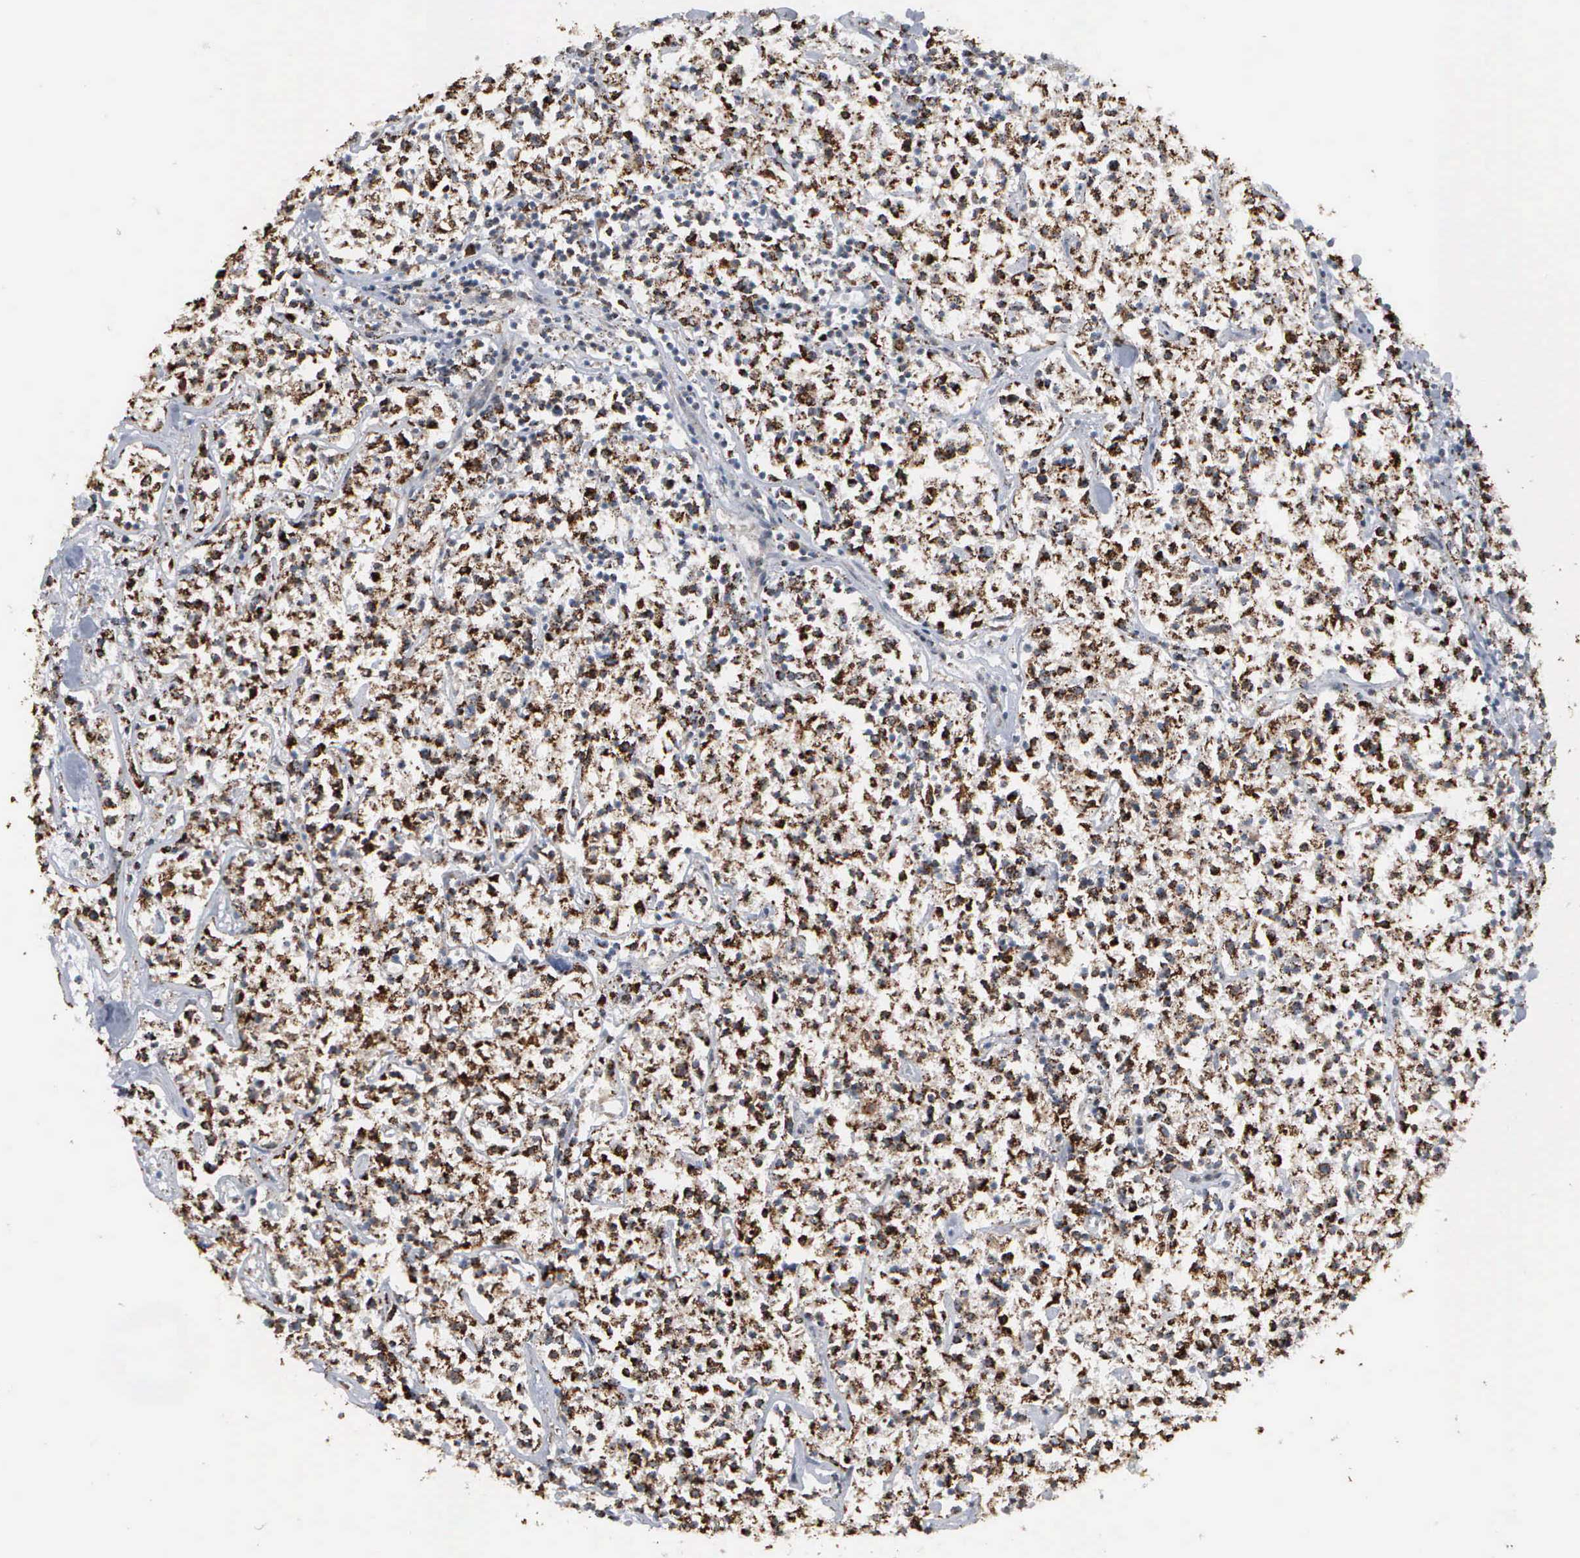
{"staining": {"intensity": "strong", "quantity": ">75%", "location": "cytoplasmic/membranous"}, "tissue": "lymphoma", "cell_type": "Tumor cells", "image_type": "cancer", "snomed": [{"axis": "morphology", "description": "Malignant lymphoma, non-Hodgkin's type, Low grade"}, {"axis": "topography", "description": "Small intestine"}], "caption": "DAB (3,3'-diaminobenzidine) immunohistochemical staining of human lymphoma exhibits strong cytoplasmic/membranous protein positivity in approximately >75% of tumor cells.", "gene": "HSPA9", "patient": {"sex": "female", "age": 59}}